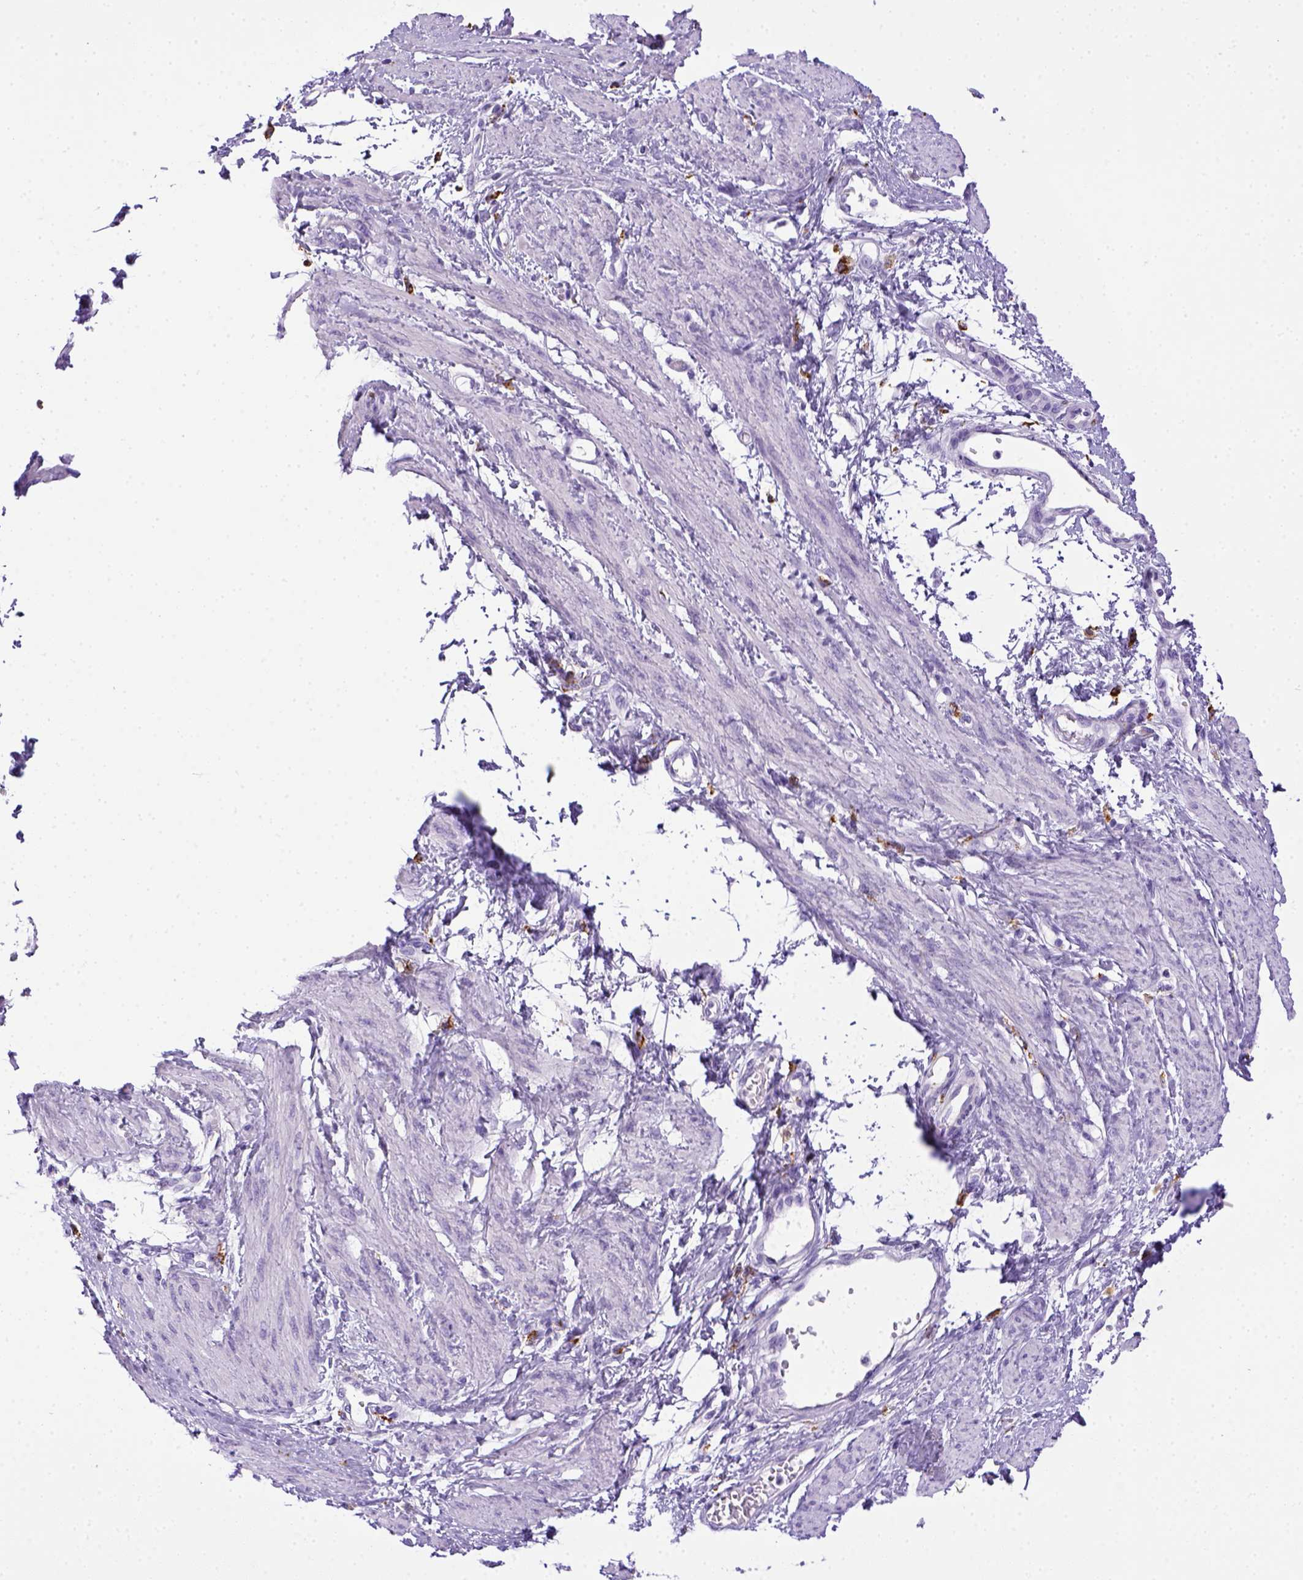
{"staining": {"intensity": "negative", "quantity": "none", "location": "none"}, "tissue": "smooth muscle", "cell_type": "Smooth muscle cells", "image_type": "normal", "snomed": [{"axis": "morphology", "description": "Normal tissue, NOS"}, {"axis": "topography", "description": "Smooth muscle"}, {"axis": "topography", "description": "Uterus"}], "caption": "High power microscopy micrograph of an immunohistochemistry (IHC) image of normal smooth muscle, revealing no significant expression in smooth muscle cells. The staining is performed using DAB (3,3'-diaminobenzidine) brown chromogen with nuclei counter-stained in using hematoxylin.", "gene": "CD68", "patient": {"sex": "female", "age": 39}}